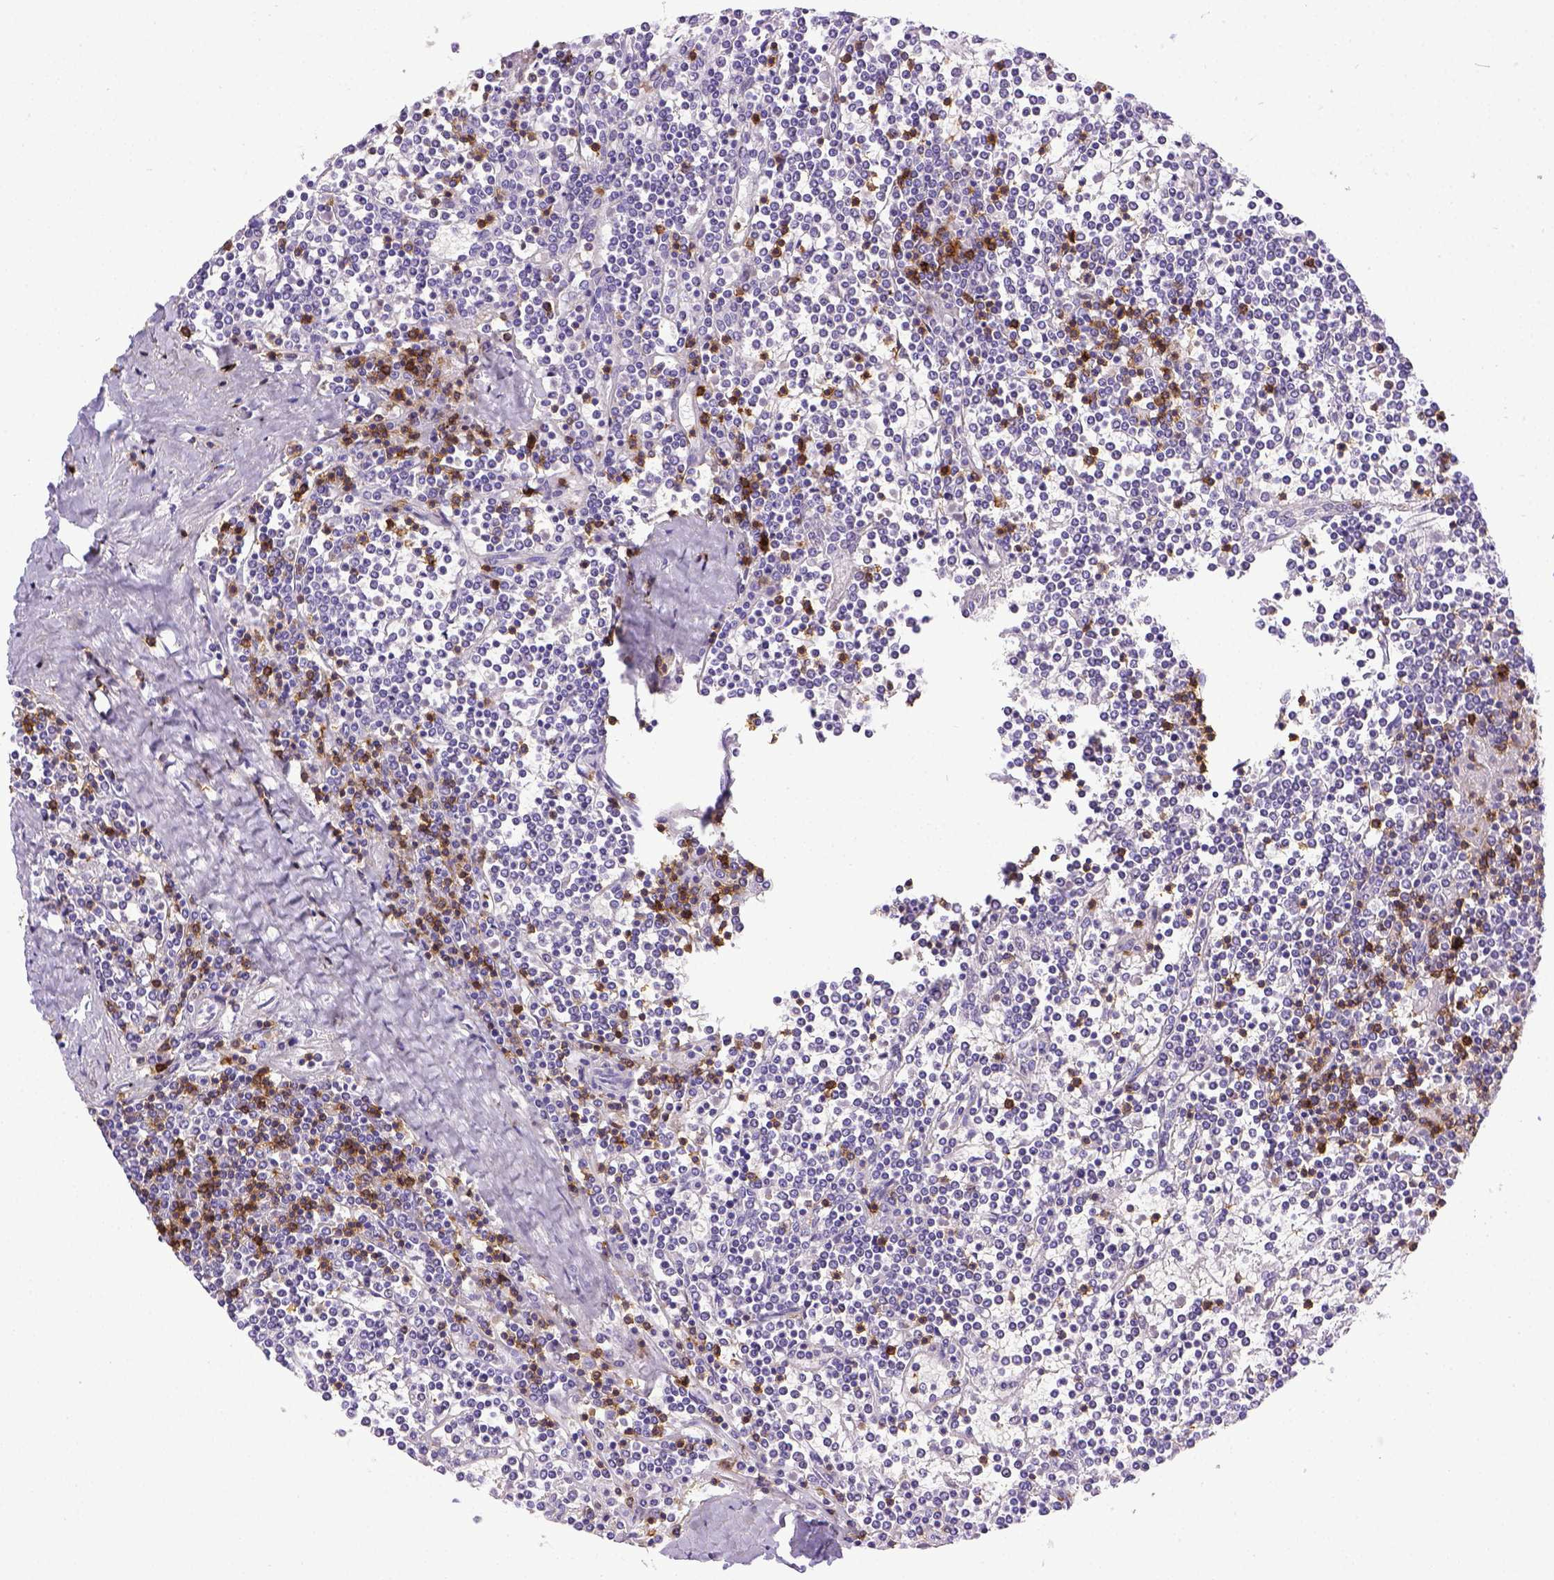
{"staining": {"intensity": "negative", "quantity": "none", "location": "none"}, "tissue": "lymphoma", "cell_type": "Tumor cells", "image_type": "cancer", "snomed": [{"axis": "morphology", "description": "Malignant lymphoma, non-Hodgkin's type, Low grade"}, {"axis": "topography", "description": "Spleen"}], "caption": "Immunohistochemistry (IHC) of lymphoma shows no staining in tumor cells.", "gene": "CD3E", "patient": {"sex": "female", "age": 19}}